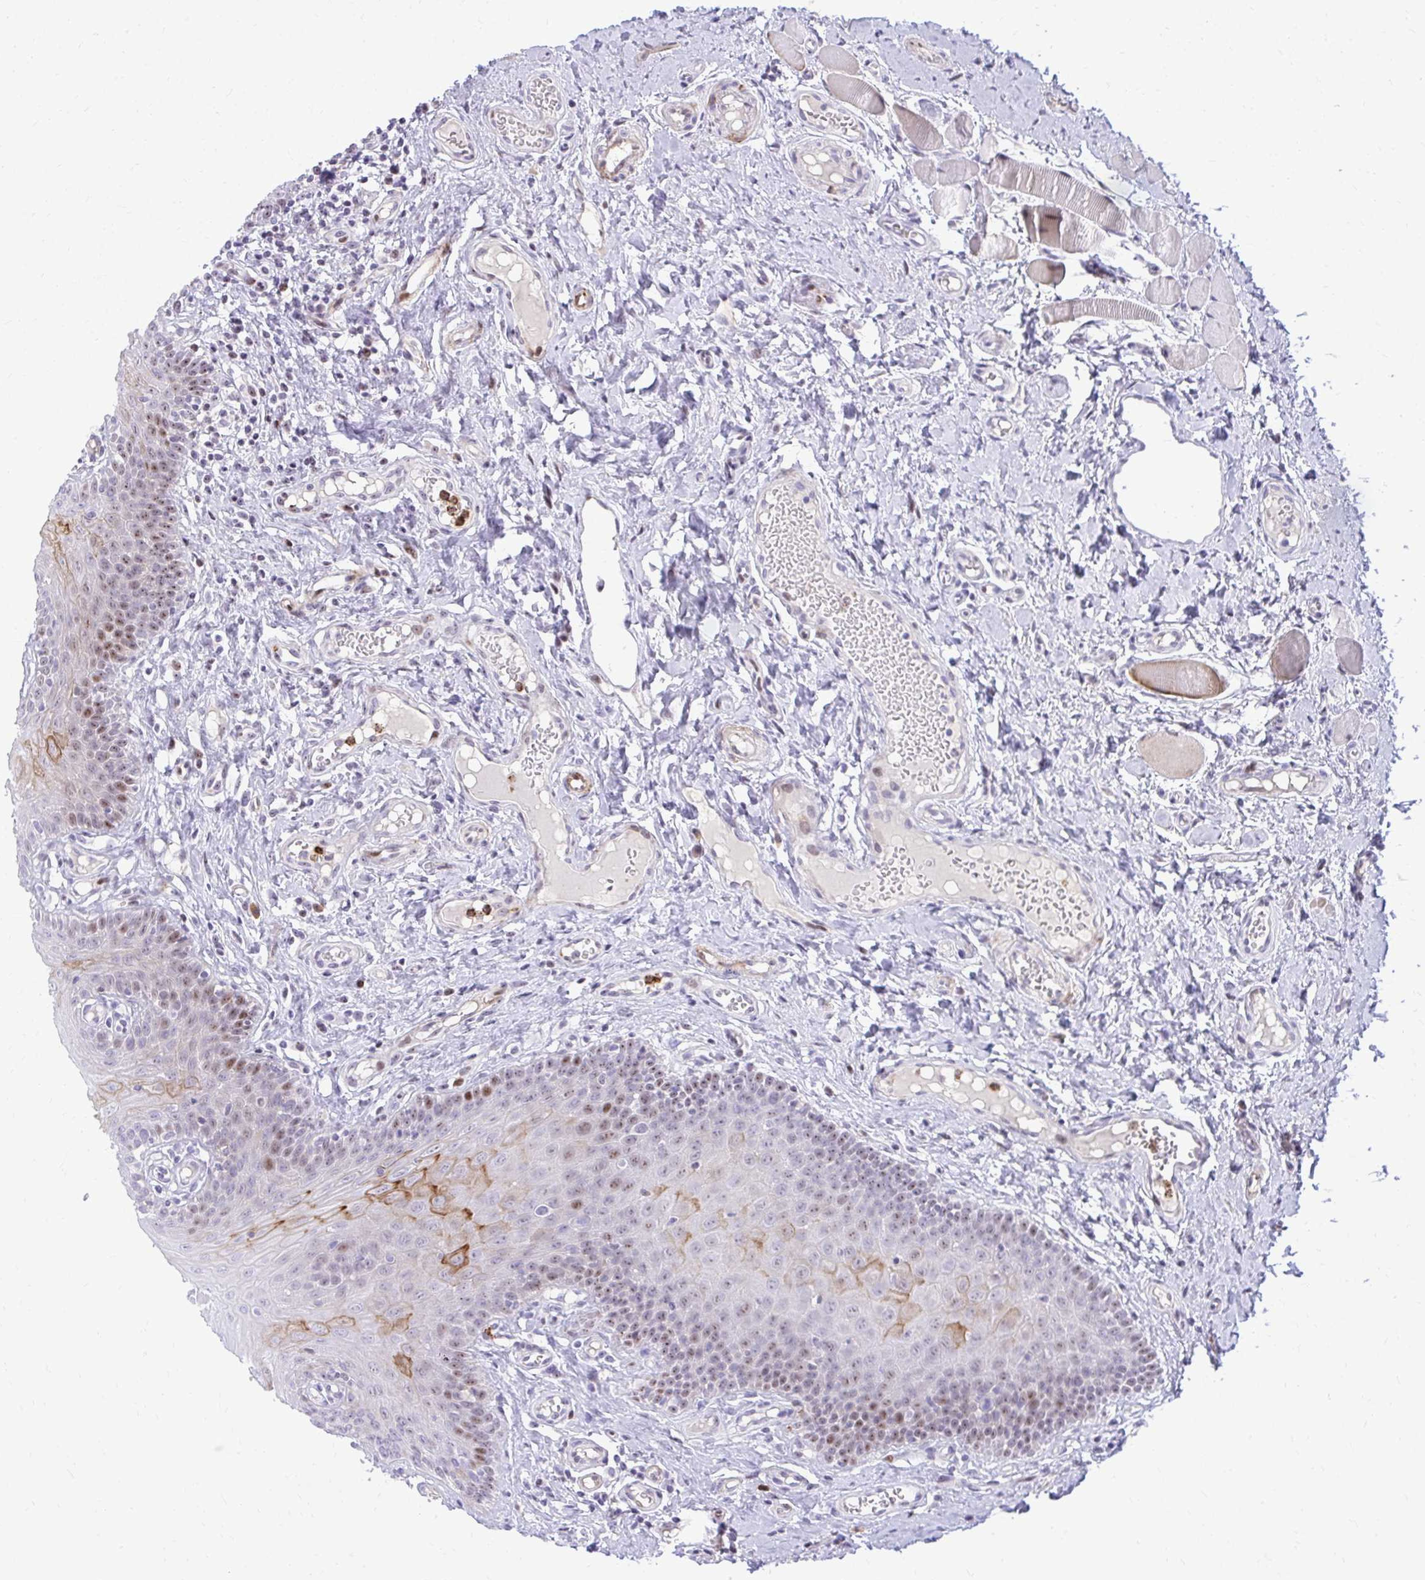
{"staining": {"intensity": "moderate", "quantity": "<25%", "location": "nuclear"}, "tissue": "oral mucosa", "cell_type": "Squamous epithelial cells", "image_type": "normal", "snomed": [{"axis": "morphology", "description": "Normal tissue, NOS"}, {"axis": "topography", "description": "Oral tissue"}, {"axis": "topography", "description": "Tounge, NOS"}], "caption": "Brown immunohistochemical staining in unremarkable oral mucosa displays moderate nuclear positivity in approximately <25% of squamous epithelial cells. (Stains: DAB (3,3'-diaminobenzidine) in brown, nuclei in blue, Microscopy: brightfield microscopy at high magnification).", "gene": "DLX4", "patient": {"sex": "female", "age": 58}}